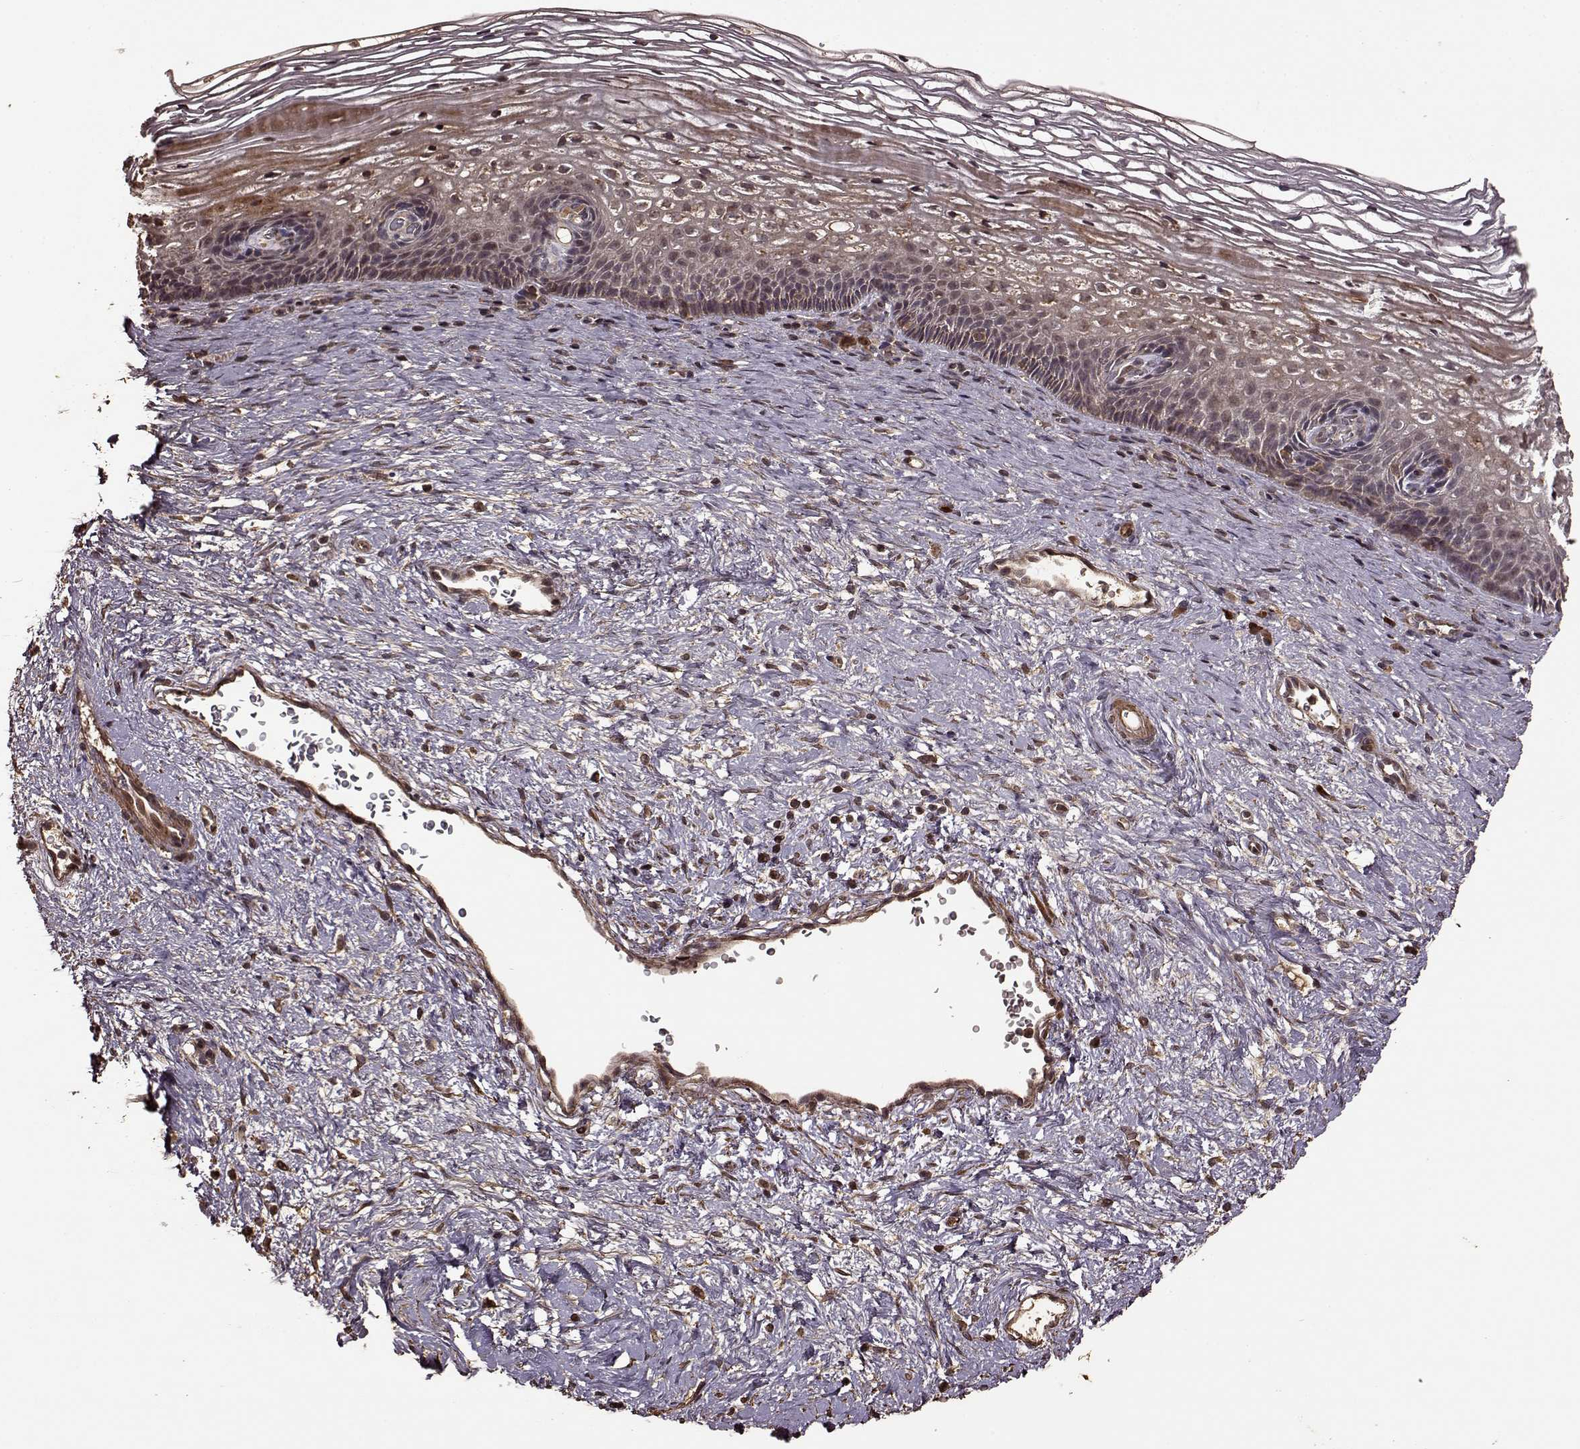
{"staining": {"intensity": "negative", "quantity": "none", "location": "none"}, "tissue": "cervix", "cell_type": "Glandular cells", "image_type": "normal", "snomed": [{"axis": "morphology", "description": "Normal tissue, NOS"}, {"axis": "topography", "description": "Cervix"}], "caption": "DAB immunohistochemical staining of unremarkable cervix displays no significant expression in glandular cells.", "gene": "FBXW11", "patient": {"sex": "female", "age": 34}}